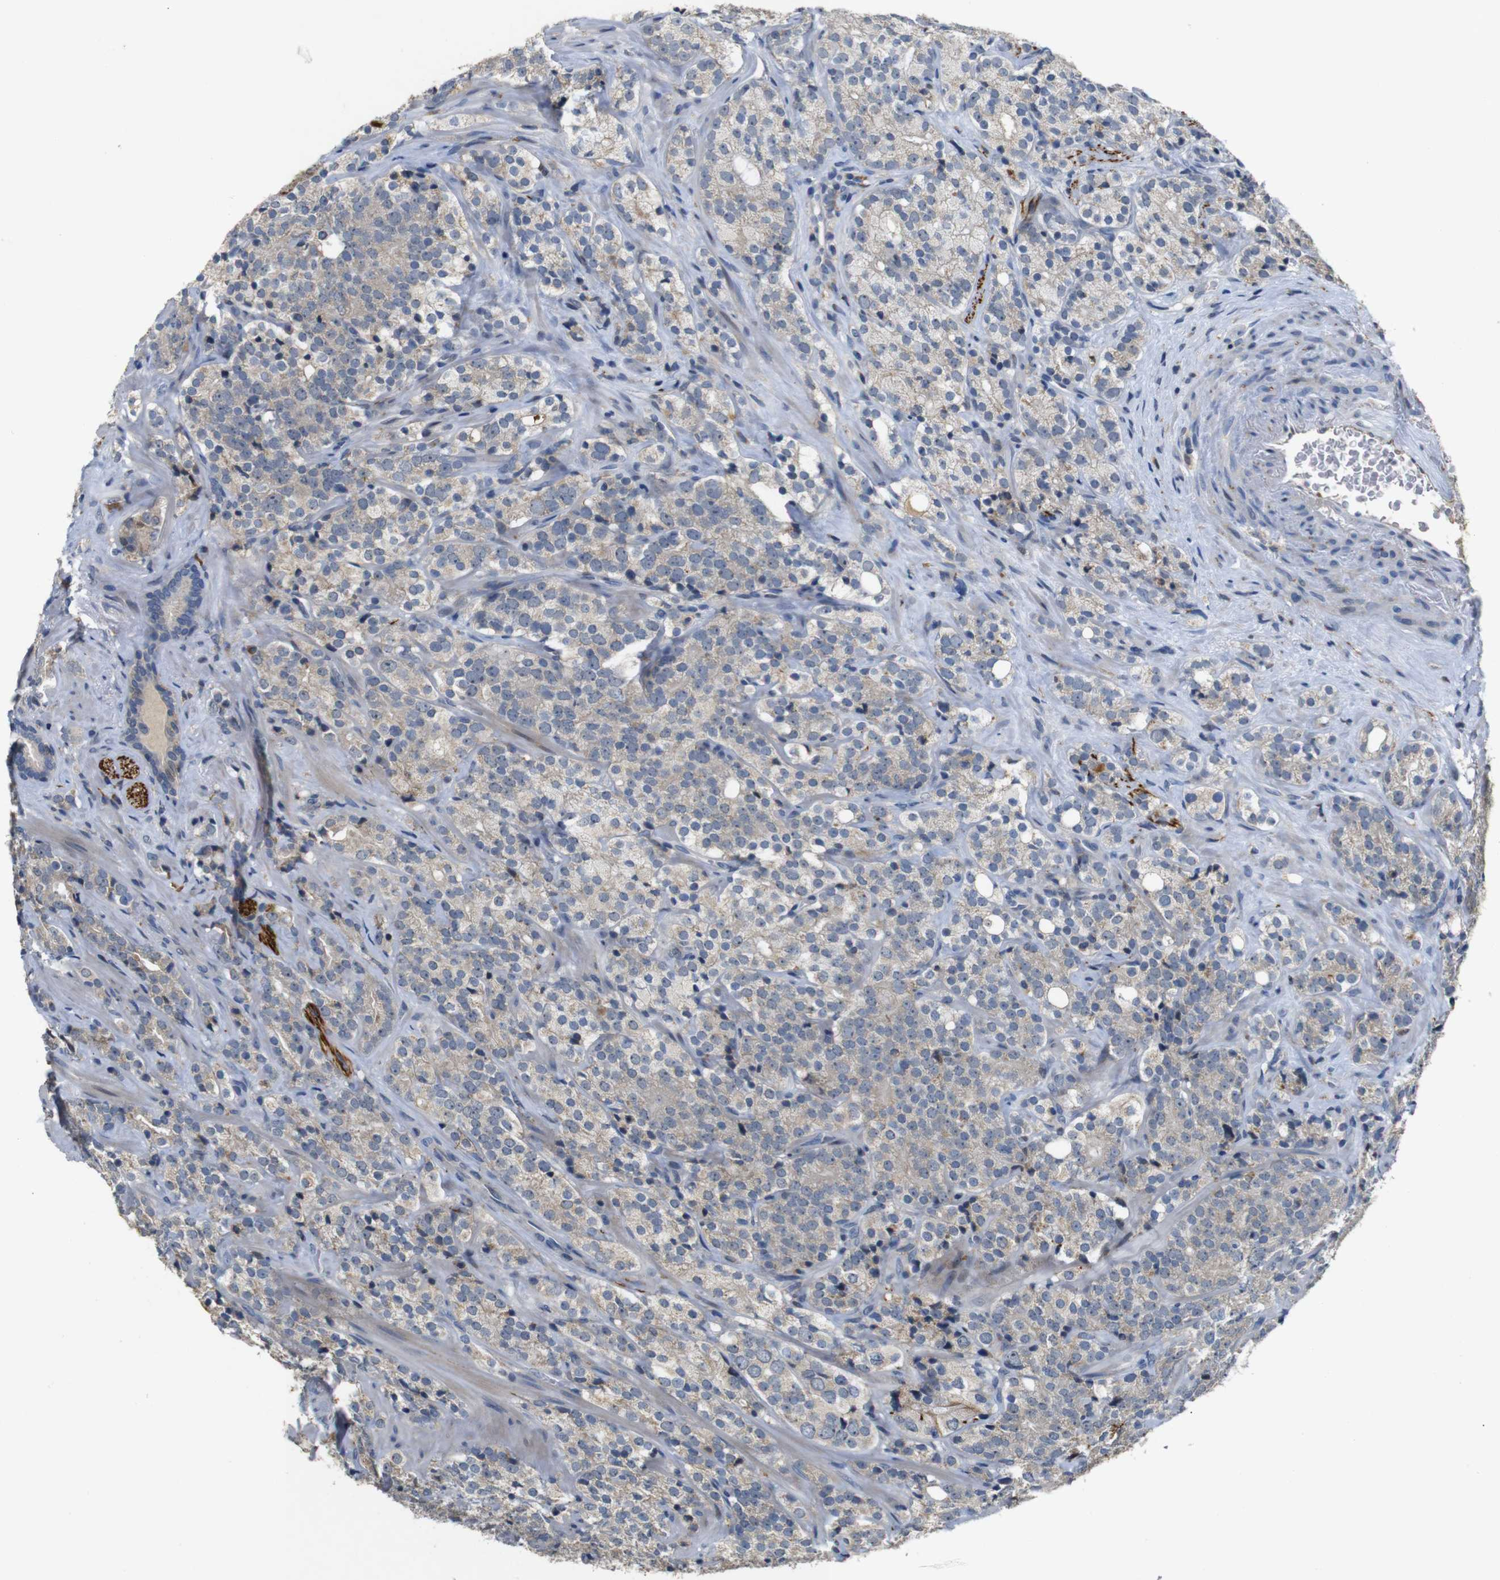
{"staining": {"intensity": "weak", "quantity": ">75%", "location": "cytoplasmic/membranous"}, "tissue": "prostate cancer", "cell_type": "Tumor cells", "image_type": "cancer", "snomed": [{"axis": "morphology", "description": "Adenocarcinoma, High grade"}, {"axis": "topography", "description": "Prostate"}], "caption": "Immunohistochemistry (IHC) of human prostate high-grade adenocarcinoma demonstrates low levels of weak cytoplasmic/membranous positivity in about >75% of tumor cells.", "gene": "MAGI2", "patient": {"sex": "male", "age": 71}}